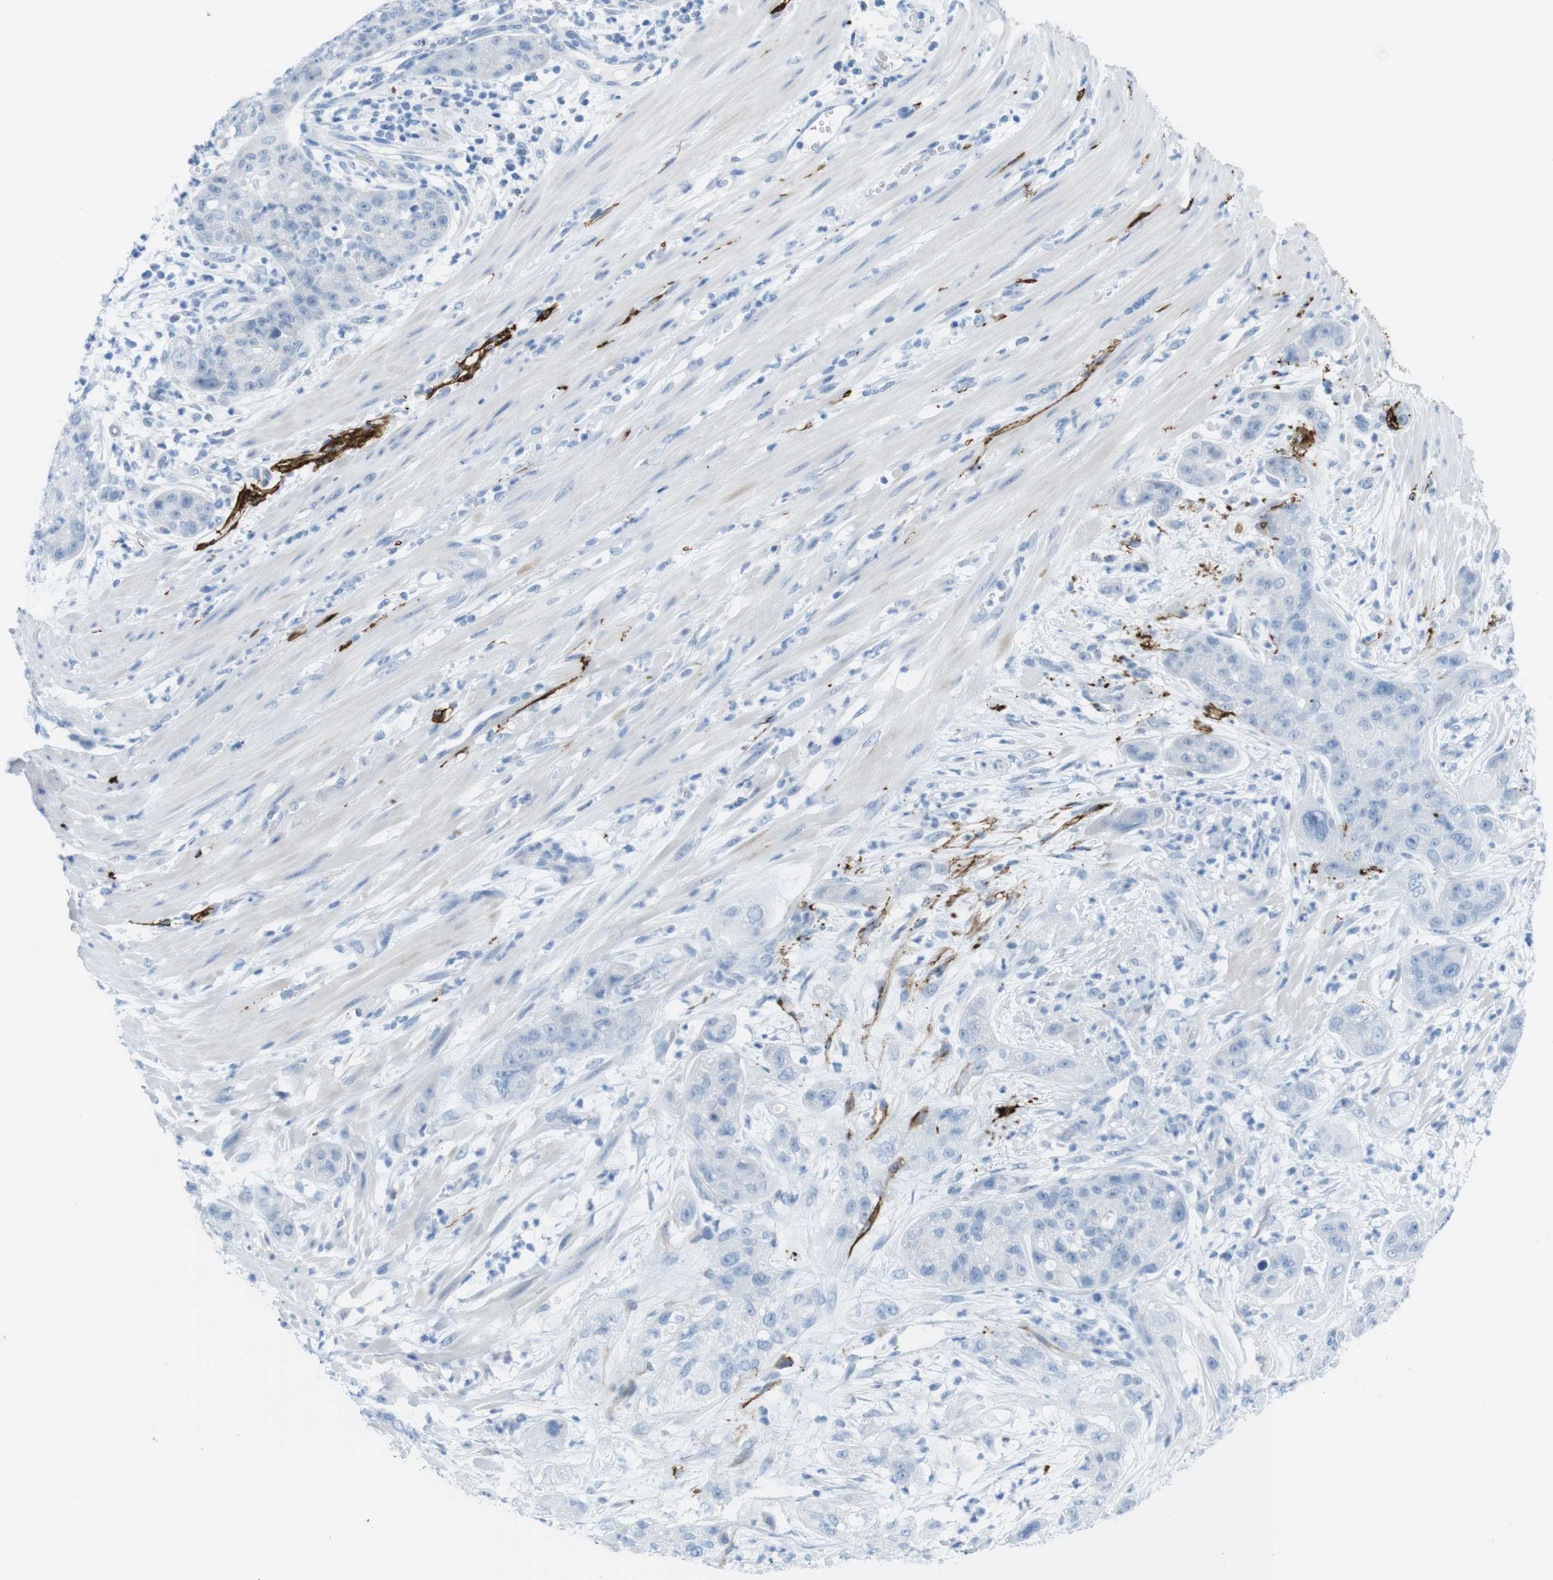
{"staining": {"intensity": "negative", "quantity": "none", "location": "none"}, "tissue": "pancreatic cancer", "cell_type": "Tumor cells", "image_type": "cancer", "snomed": [{"axis": "morphology", "description": "Adenocarcinoma, NOS"}, {"axis": "topography", "description": "Pancreas"}], "caption": "DAB immunohistochemical staining of human pancreatic cancer displays no significant expression in tumor cells.", "gene": "GAP43", "patient": {"sex": "female", "age": 78}}